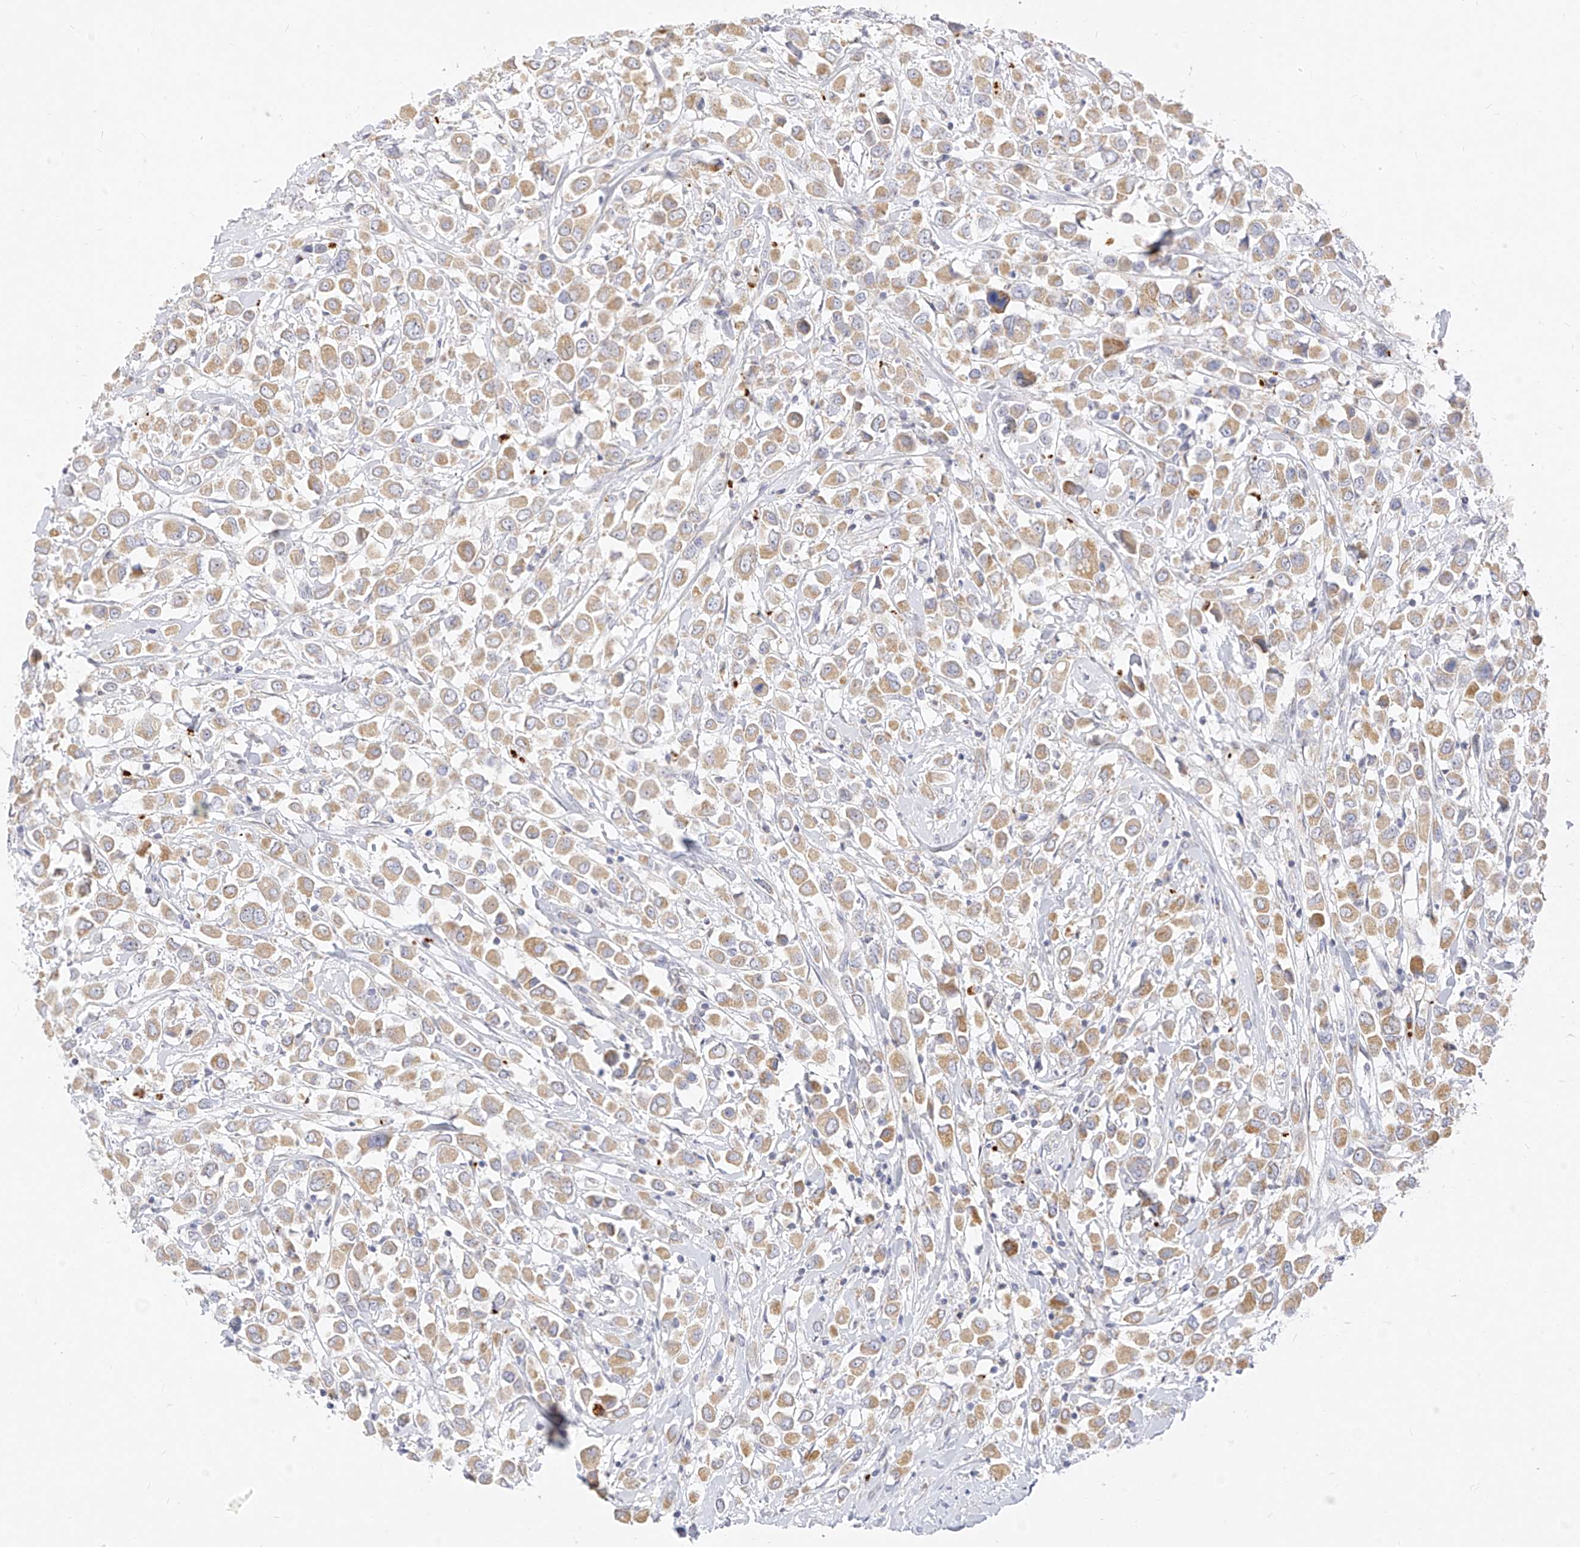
{"staining": {"intensity": "moderate", "quantity": "25%-75%", "location": "cytoplasmic/membranous"}, "tissue": "breast cancer", "cell_type": "Tumor cells", "image_type": "cancer", "snomed": [{"axis": "morphology", "description": "Duct carcinoma"}, {"axis": "topography", "description": "Breast"}], "caption": "Immunohistochemical staining of human breast cancer shows medium levels of moderate cytoplasmic/membranous expression in approximately 25%-75% of tumor cells.", "gene": "ZNF404", "patient": {"sex": "female", "age": 61}}